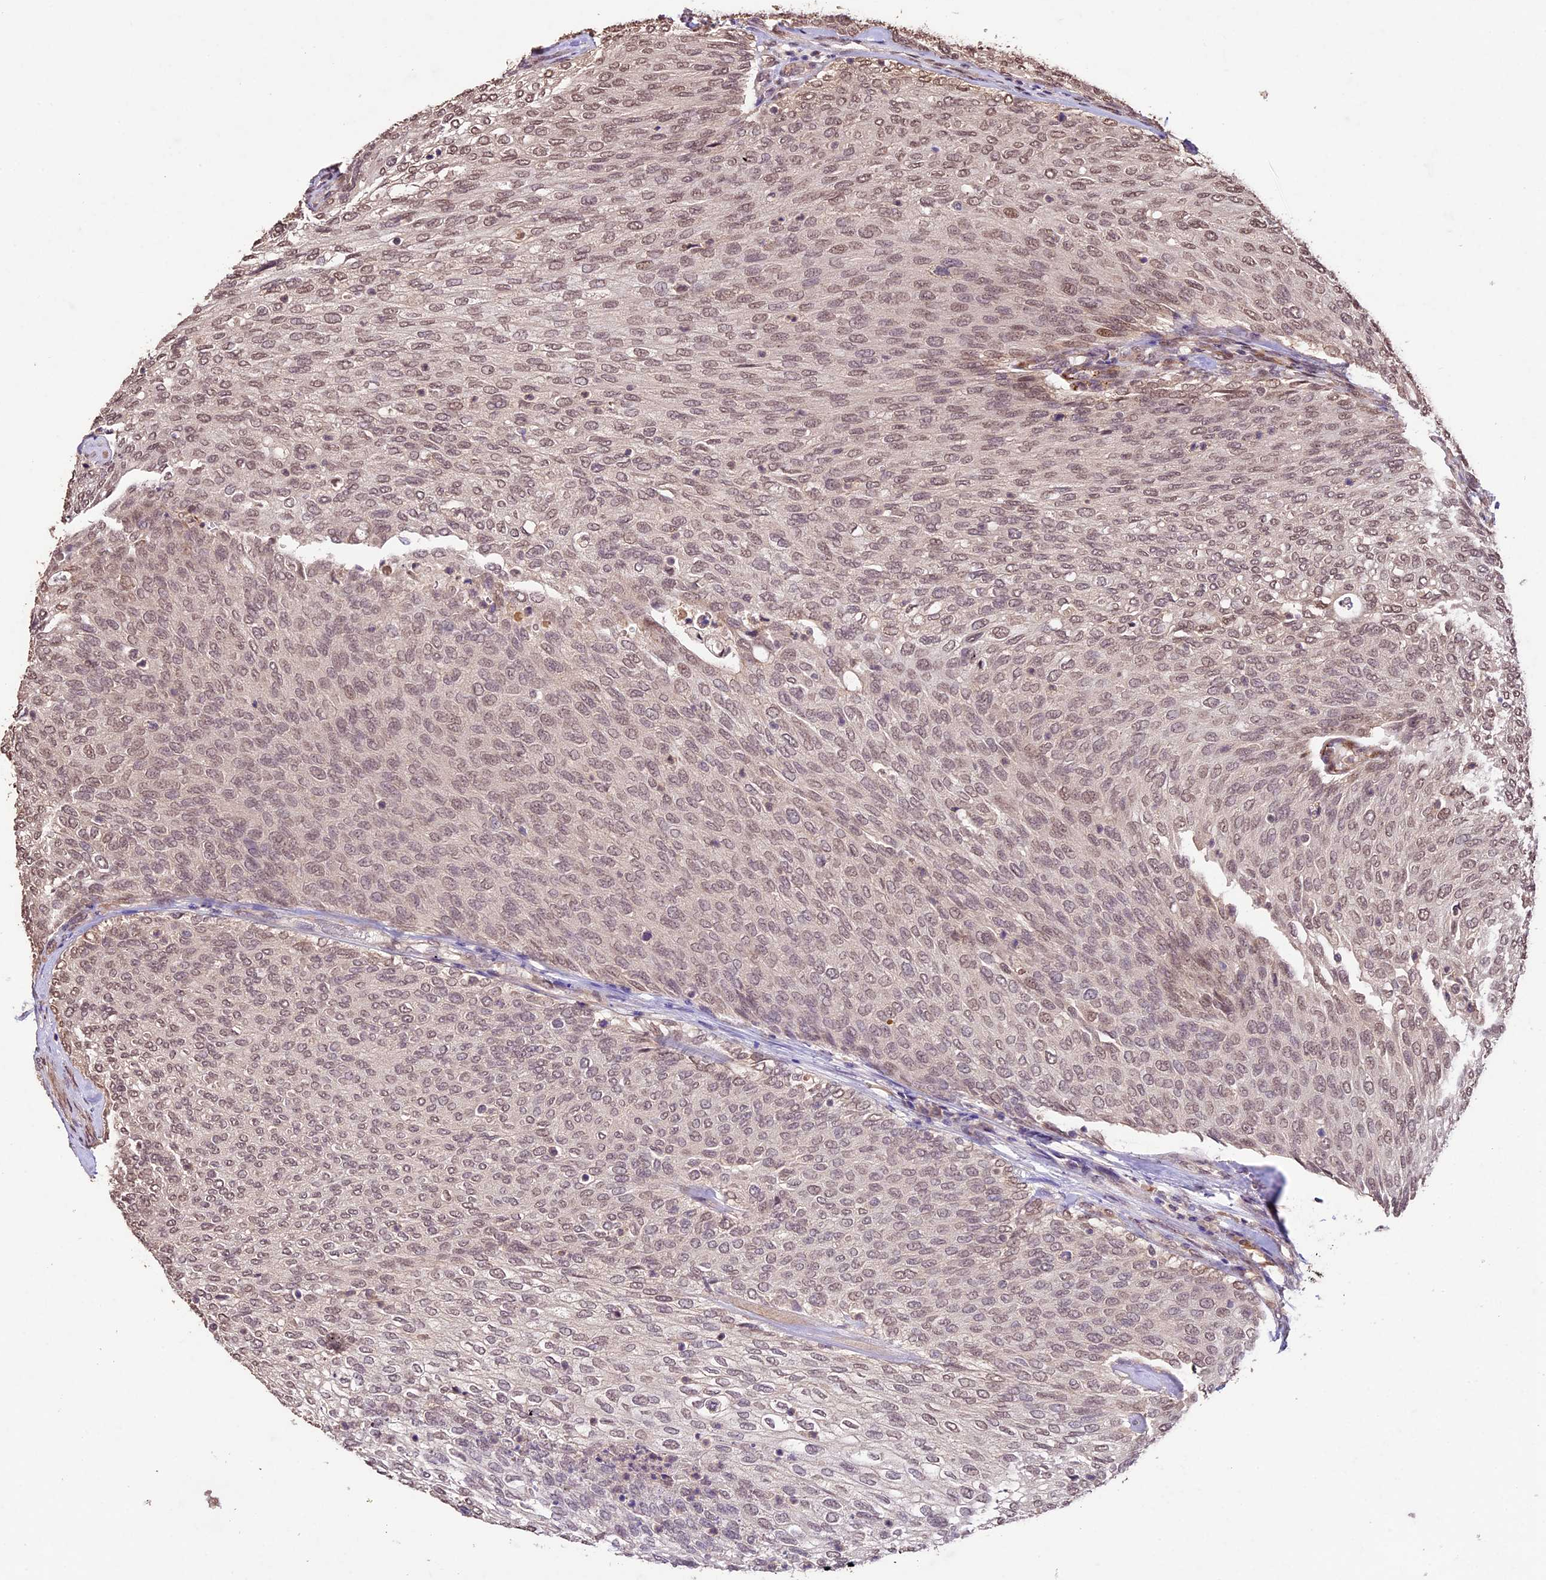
{"staining": {"intensity": "weak", "quantity": "25%-75%", "location": "nuclear"}, "tissue": "urothelial cancer", "cell_type": "Tumor cells", "image_type": "cancer", "snomed": [{"axis": "morphology", "description": "Urothelial carcinoma, Low grade"}, {"axis": "topography", "description": "Urinary bladder"}], "caption": "Immunohistochemical staining of human urothelial carcinoma (low-grade) demonstrates weak nuclear protein expression in about 25%-75% of tumor cells. The staining is performed using DAB brown chromogen to label protein expression. The nuclei are counter-stained blue using hematoxylin.", "gene": "CDKN2AIP", "patient": {"sex": "female", "age": 79}}